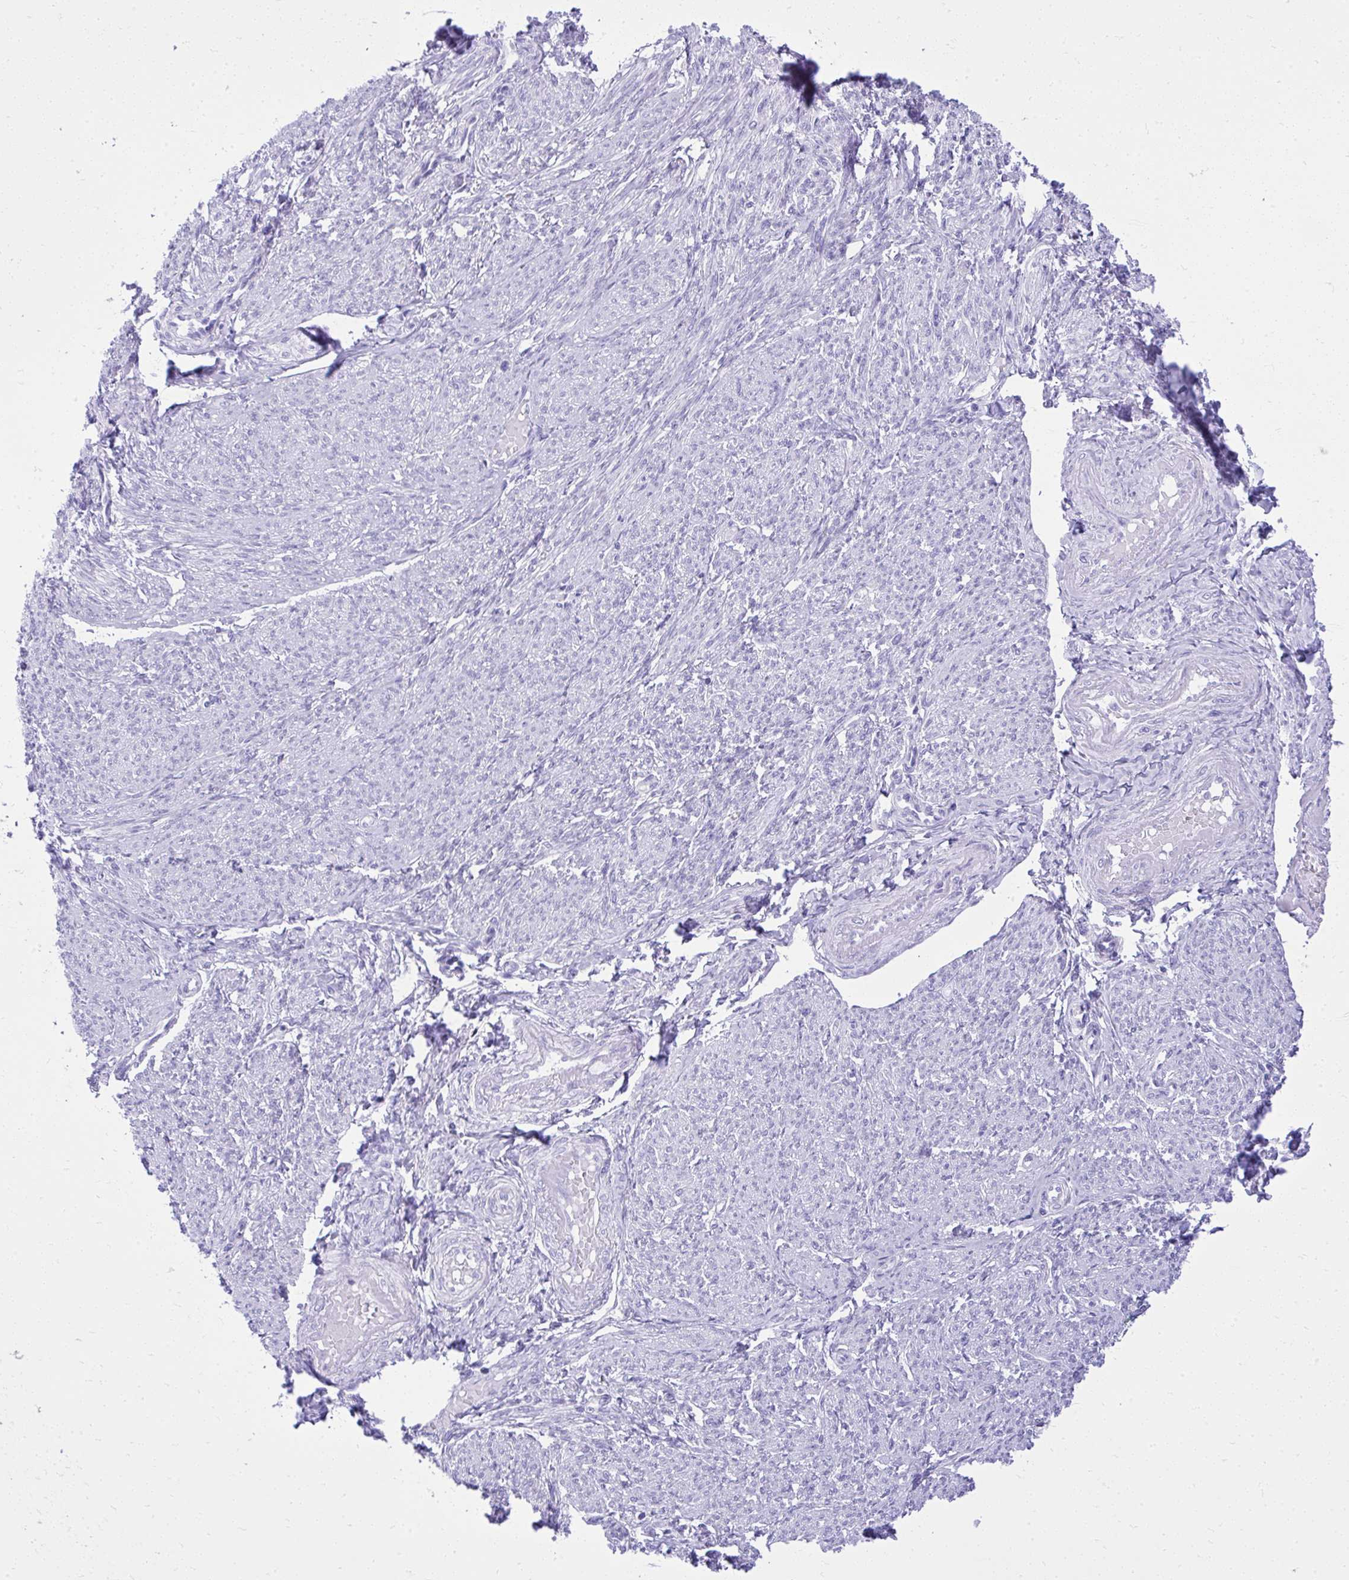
{"staining": {"intensity": "negative", "quantity": "none", "location": "none"}, "tissue": "smooth muscle", "cell_type": "Smooth muscle cells", "image_type": "normal", "snomed": [{"axis": "morphology", "description": "Normal tissue, NOS"}, {"axis": "topography", "description": "Smooth muscle"}], "caption": "IHC histopathology image of benign human smooth muscle stained for a protein (brown), which demonstrates no positivity in smooth muscle cells.", "gene": "RALYL", "patient": {"sex": "female", "age": 65}}